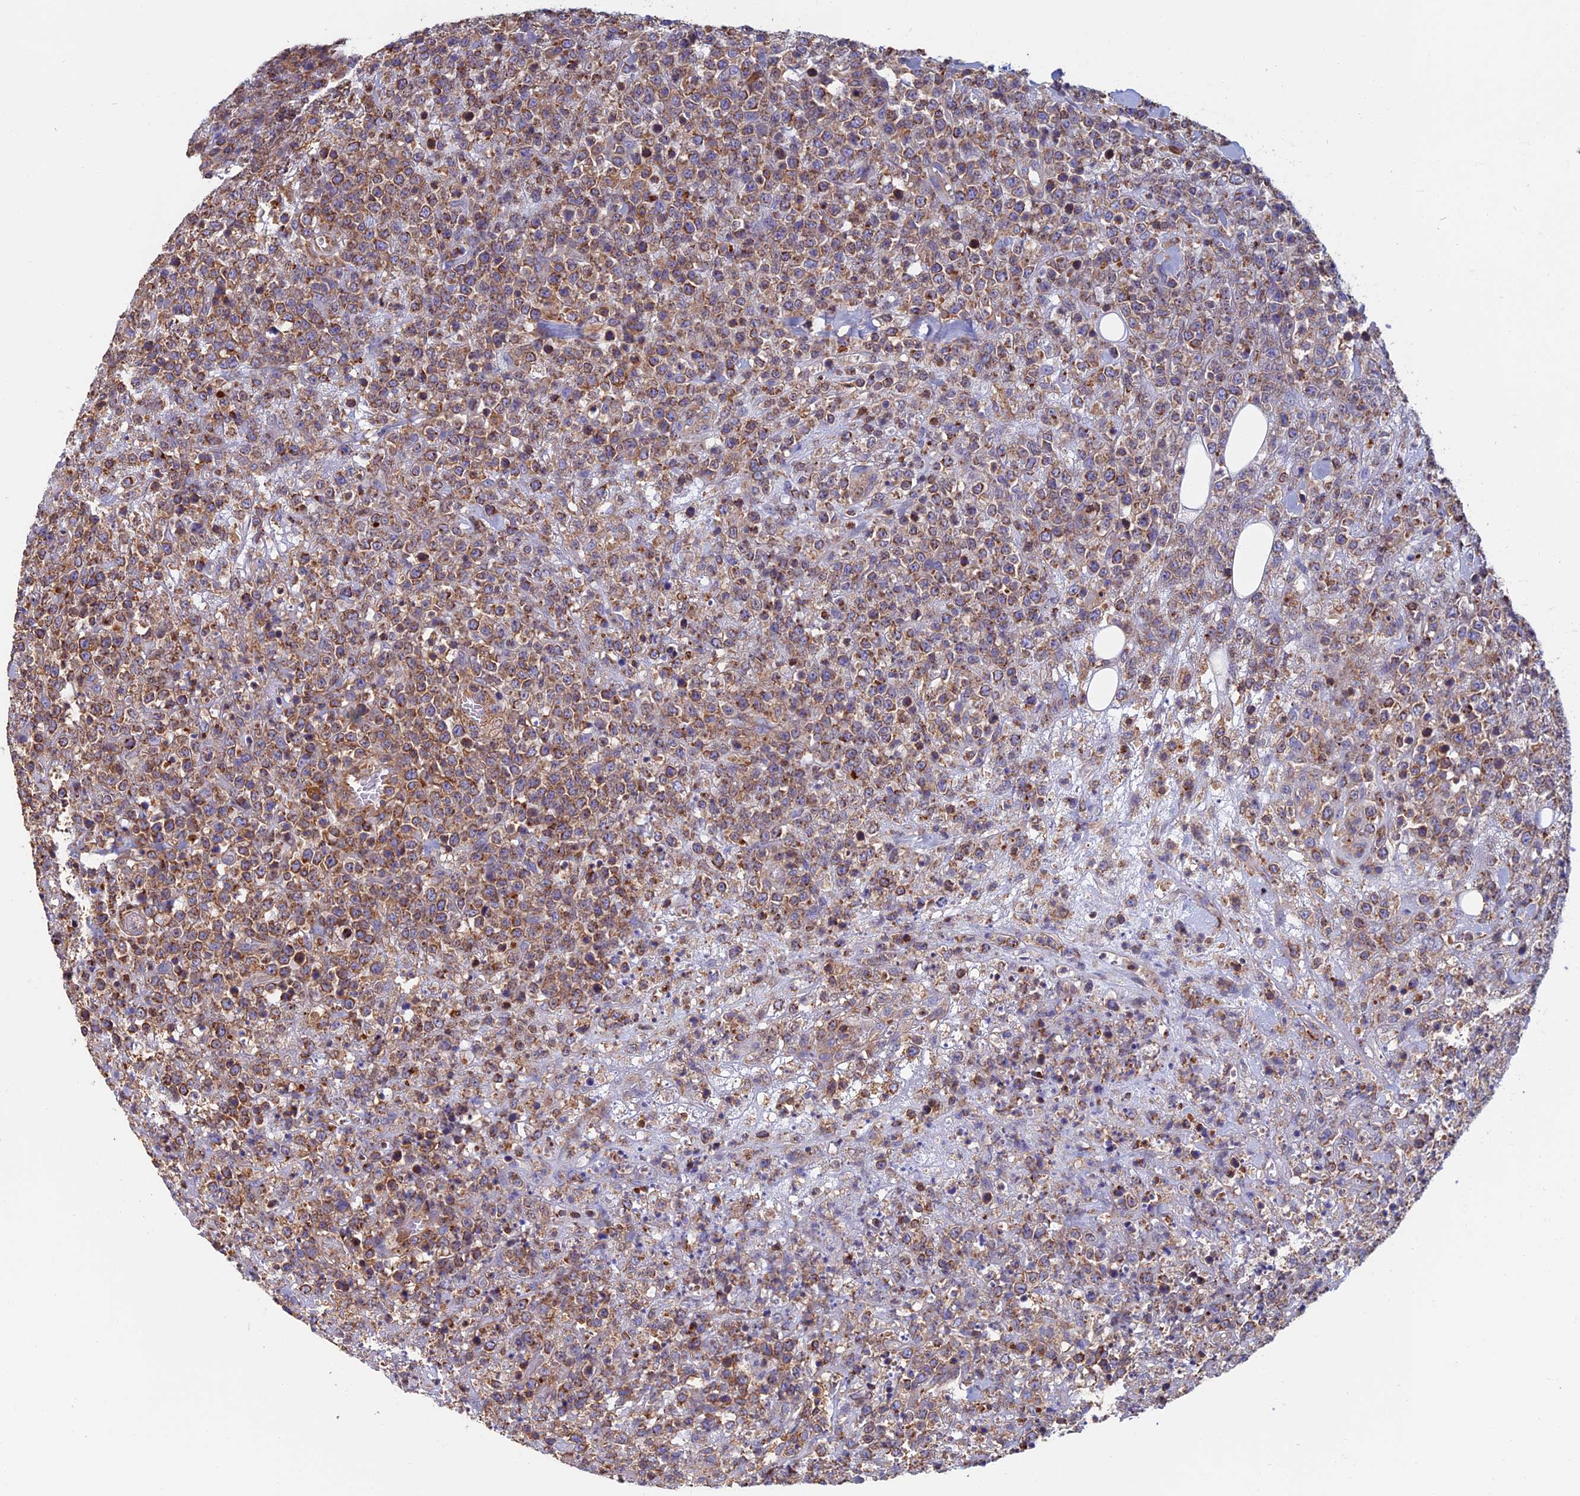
{"staining": {"intensity": "moderate", "quantity": ">75%", "location": "cytoplasmic/membranous"}, "tissue": "lymphoma", "cell_type": "Tumor cells", "image_type": "cancer", "snomed": [{"axis": "morphology", "description": "Malignant lymphoma, non-Hodgkin's type, High grade"}, {"axis": "topography", "description": "Colon"}], "caption": "Tumor cells reveal medium levels of moderate cytoplasmic/membranous staining in approximately >75% of cells in high-grade malignant lymphoma, non-Hodgkin's type. (brown staining indicates protein expression, while blue staining denotes nuclei).", "gene": "HSD17B8", "patient": {"sex": "female", "age": 53}}